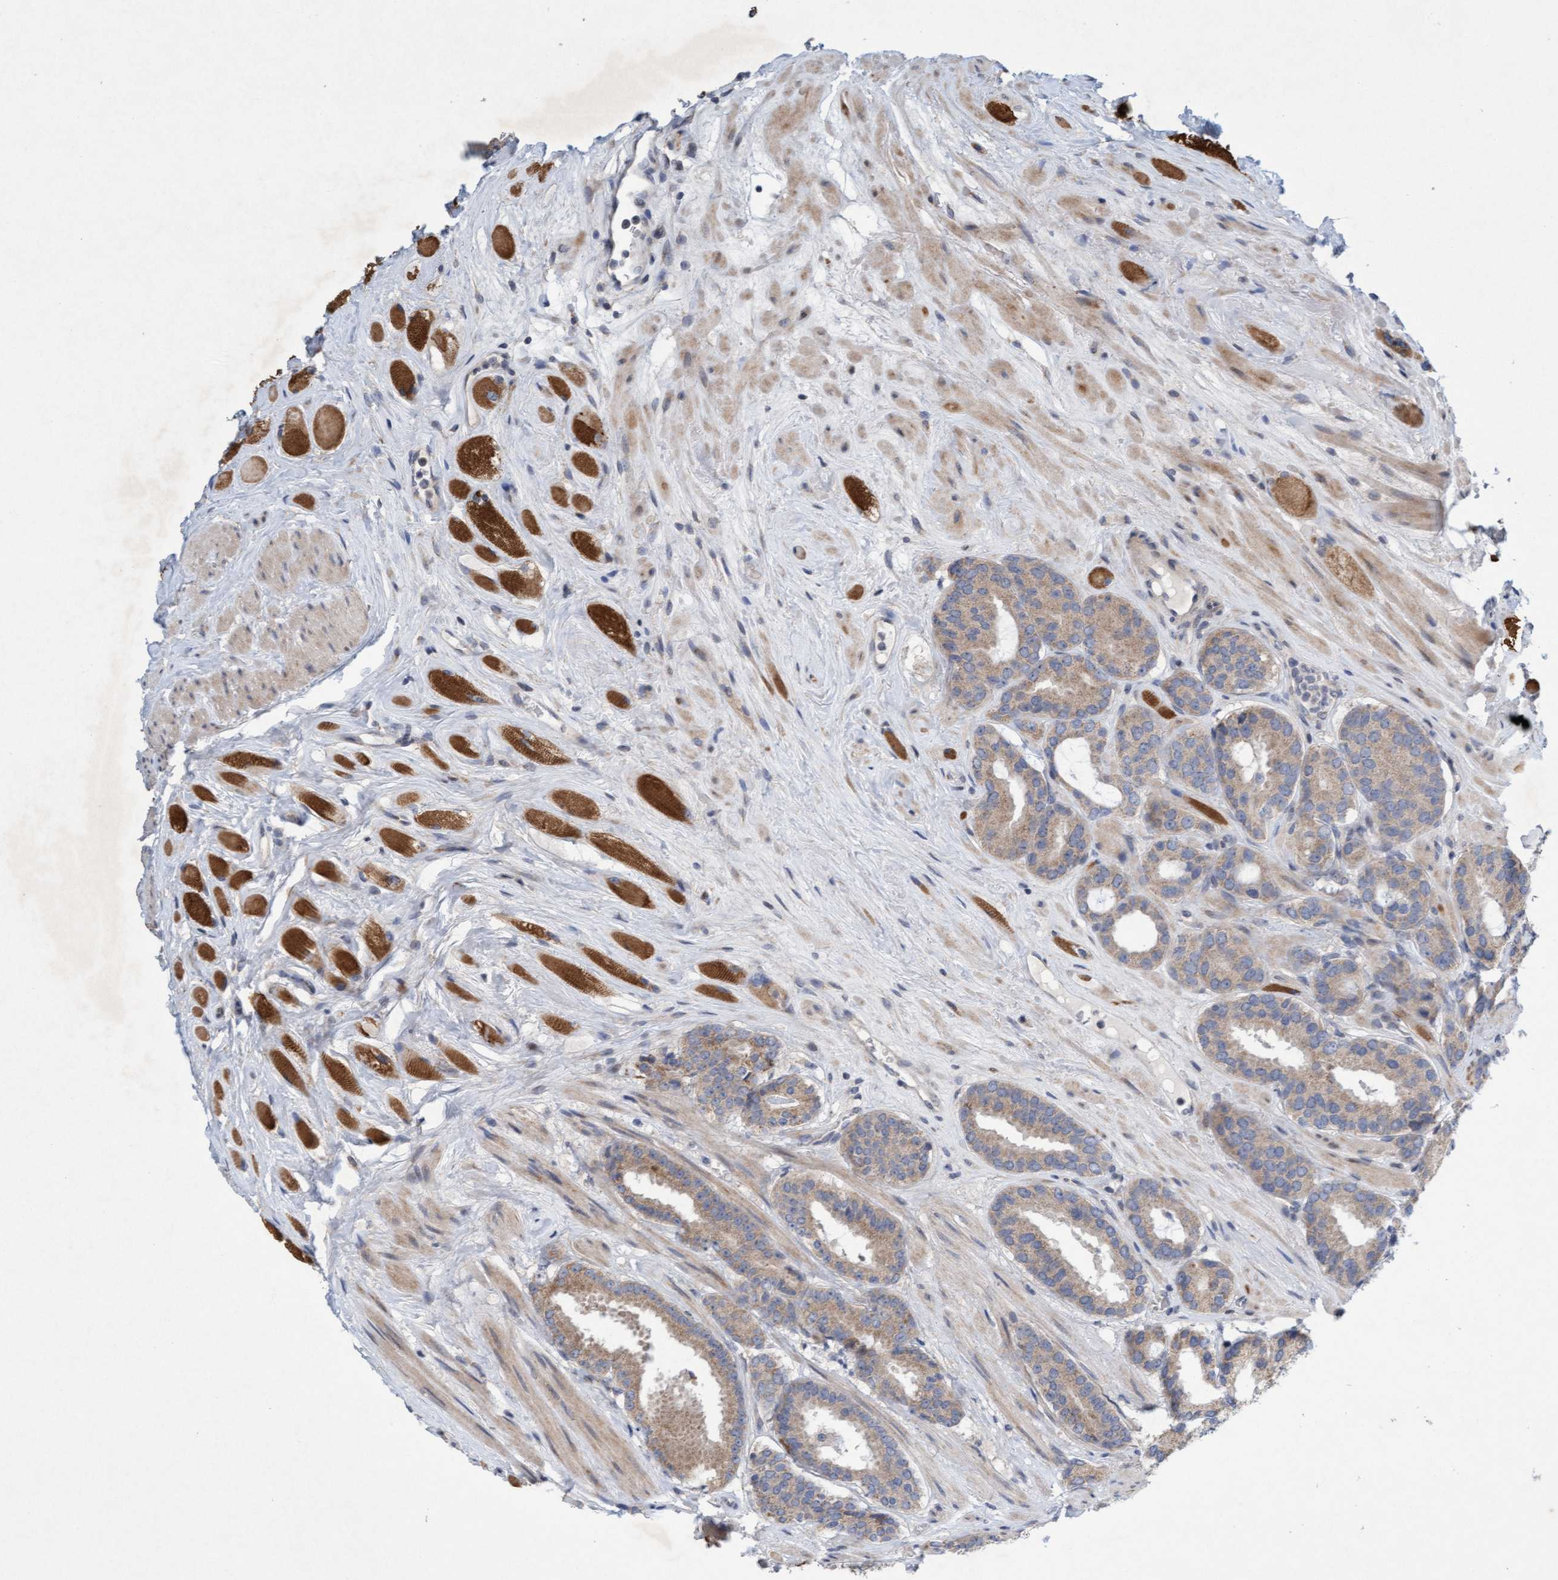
{"staining": {"intensity": "weak", "quantity": ">75%", "location": "cytoplasmic/membranous"}, "tissue": "prostate cancer", "cell_type": "Tumor cells", "image_type": "cancer", "snomed": [{"axis": "morphology", "description": "Adenocarcinoma, Low grade"}, {"axis": "topography", "description": "Prostate"}], "caption": "Prostate cancer stained with a protein marker displays weak staining in tumor cells.", "gene": "DDHD2", "patient": {"sex": "male", "age": 69}}